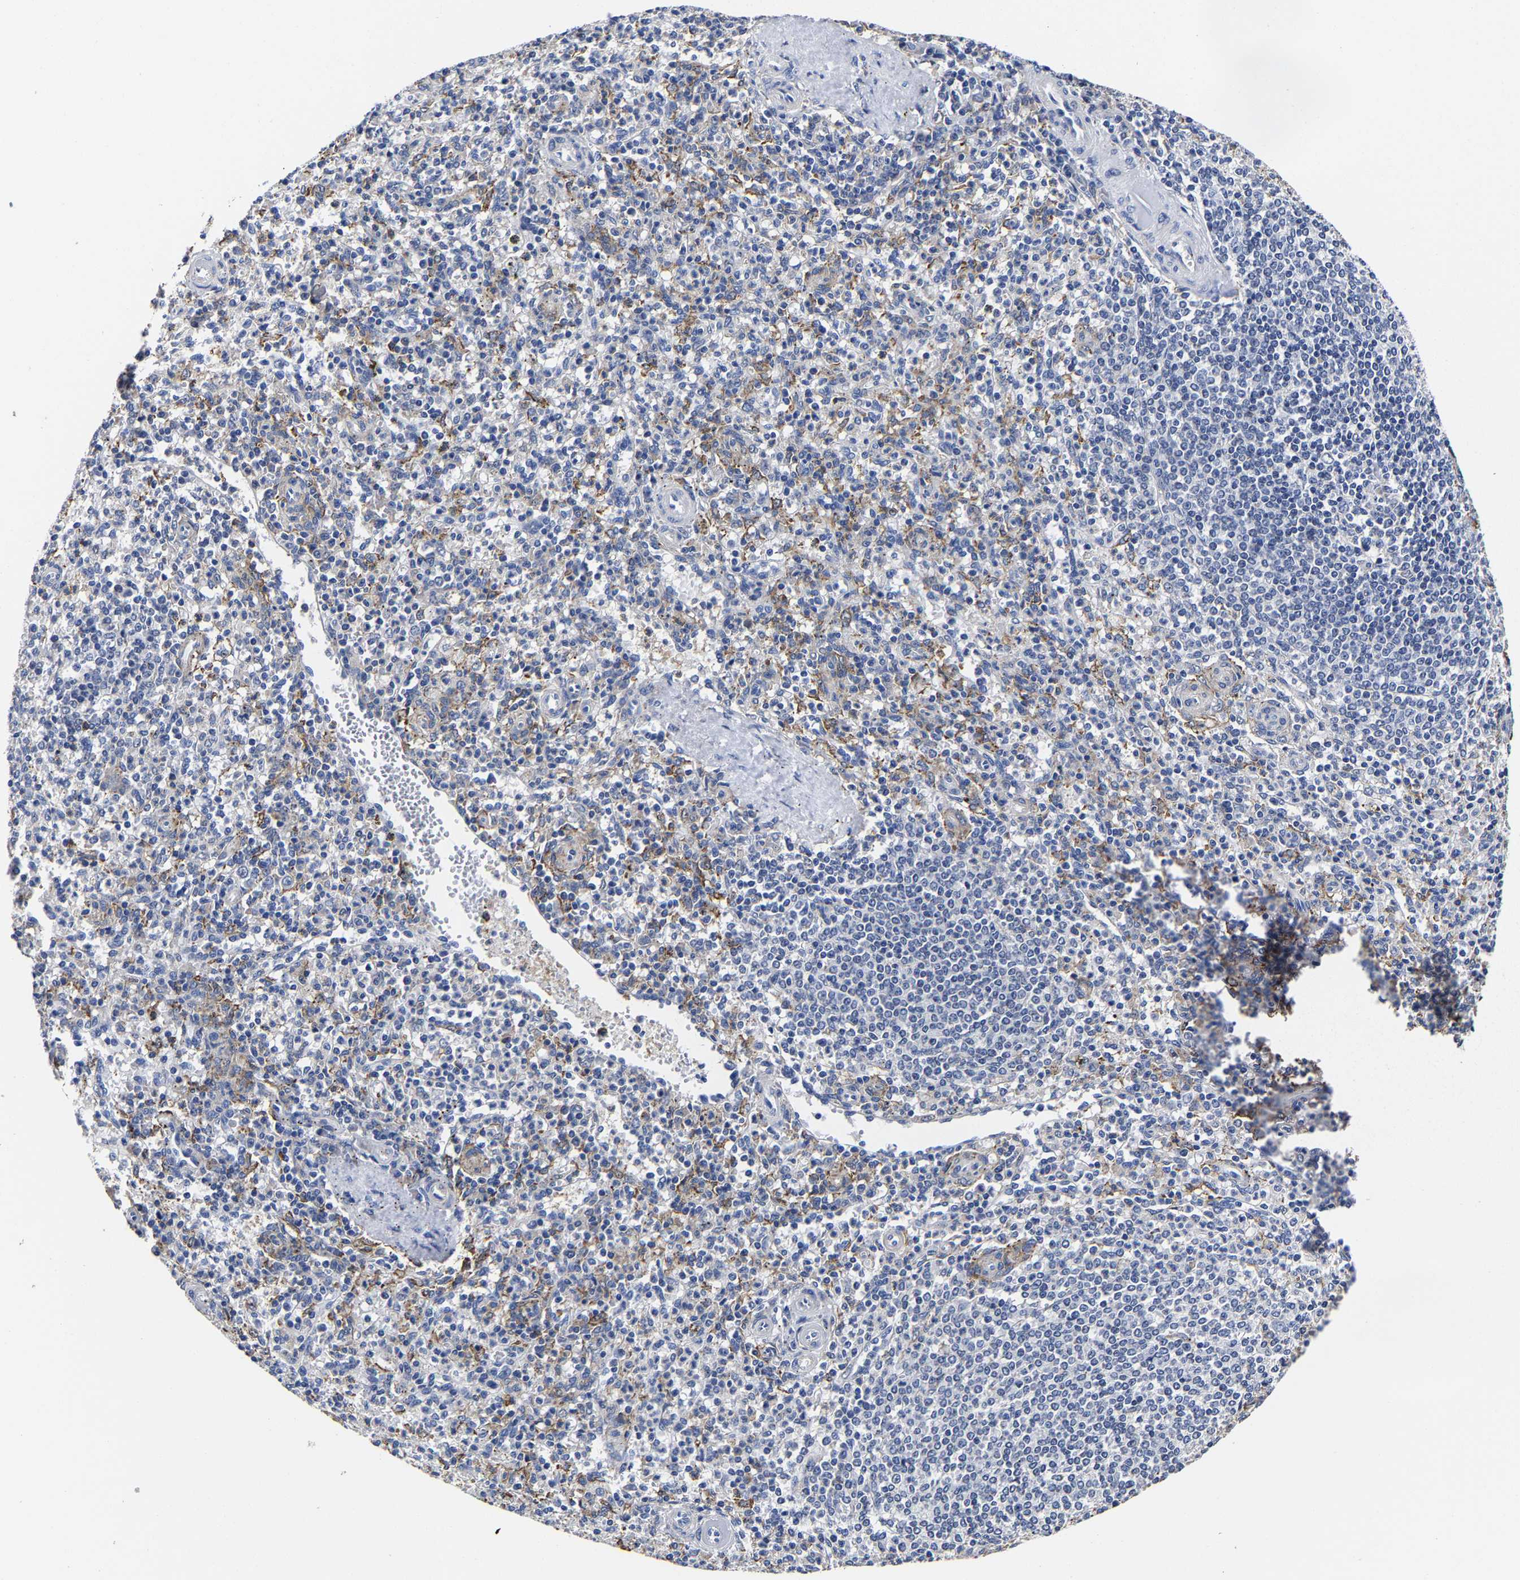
{"staining": {"intensity": "weak", "quantity": "<25%", "location": "cytoplasmic/membranous"}, "tissue": "spleen", "cell_type": "Cells in red pulp", "image_type": "normal", "snomed": [{"axis": "morphology", "description": "Normal tissue, NOS"}, {"axis": "topography", "description": "Spleen"}], "caption": "Immunohistochemistry of normal human spleen shows no positivity in cells in red pulp. (DAB (3,3'-diaminobenzidine) immunohistochemistry visualized using brightfield microscopy, high magnification).", "gene": "AASS", "patient": {"sex": "male", "age": 72}}